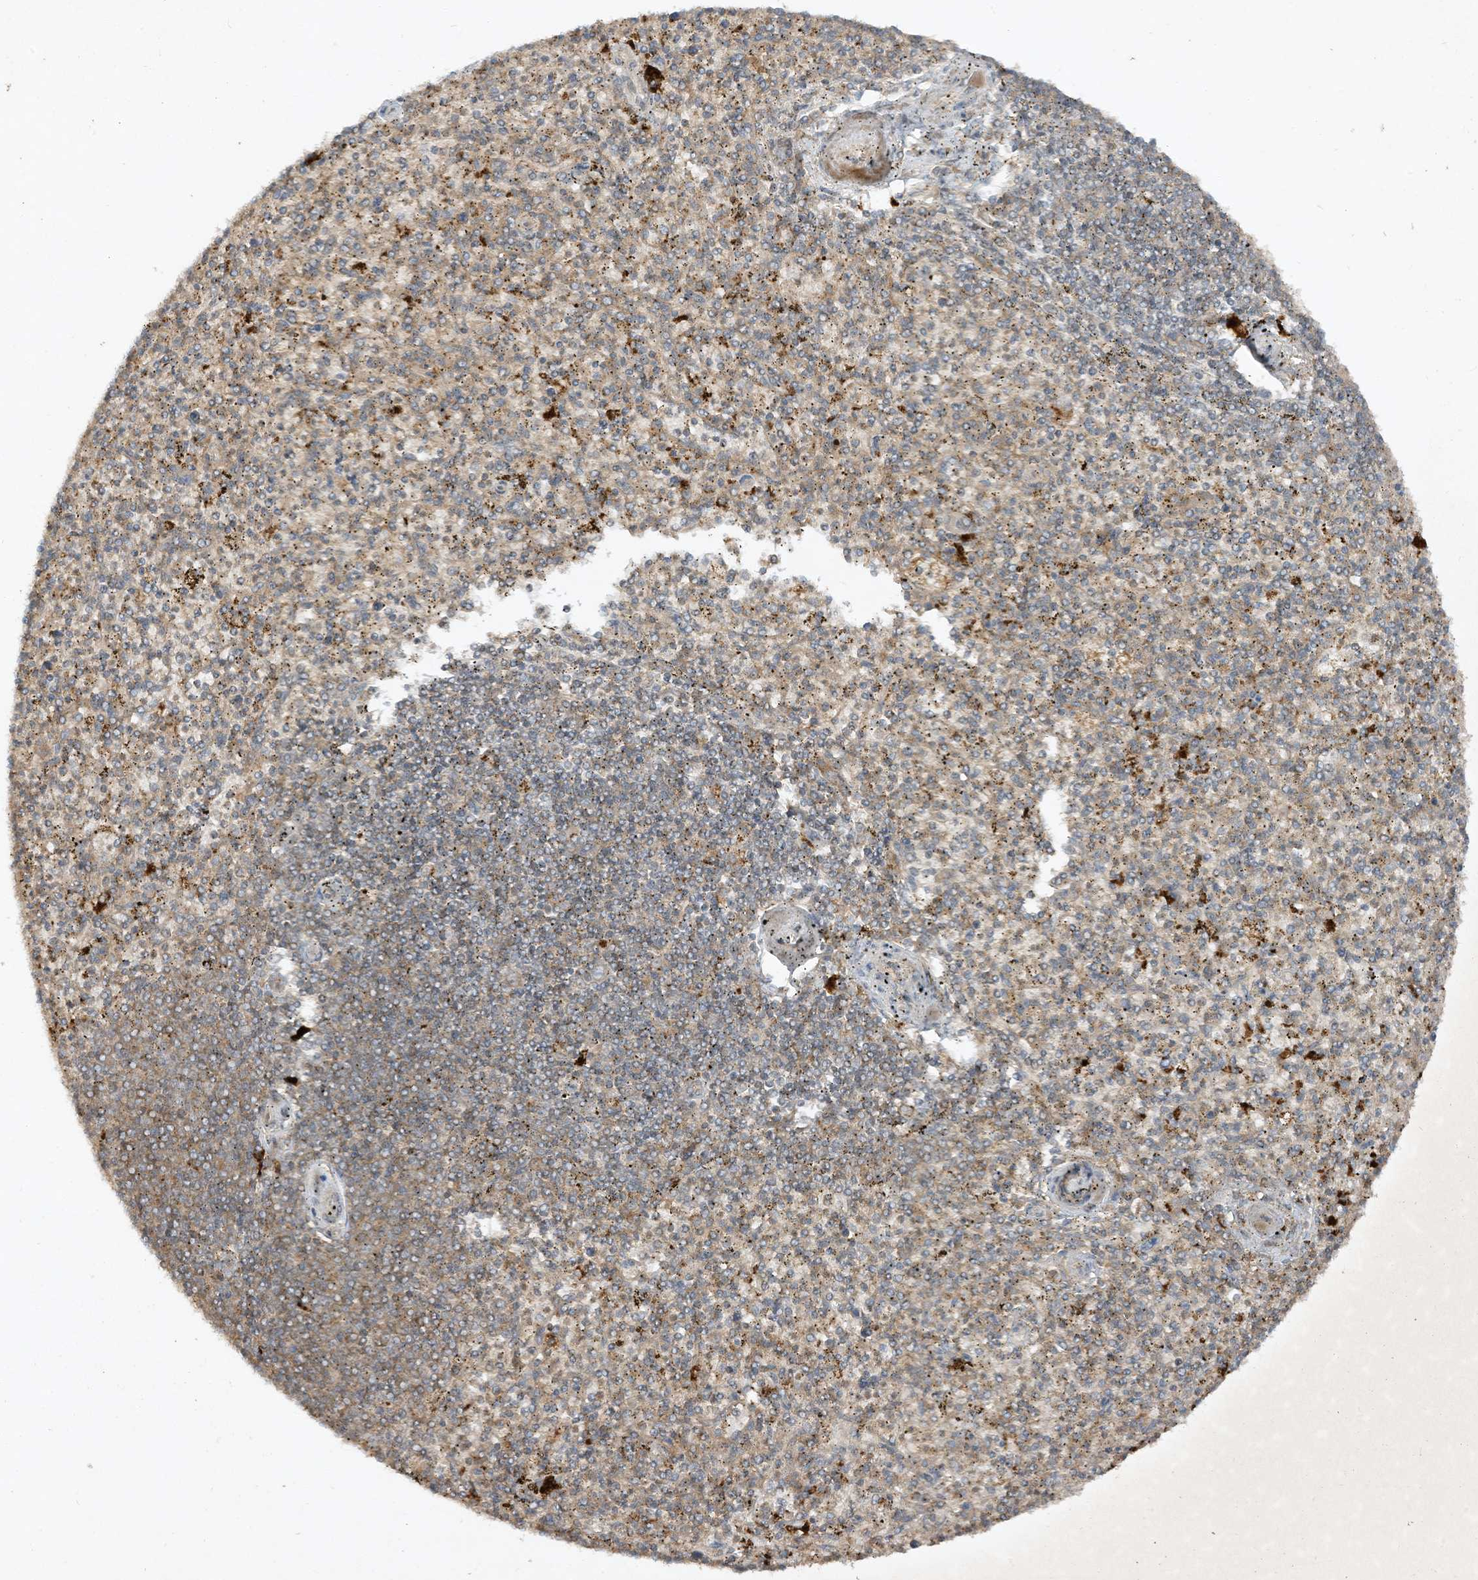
{"staining": {"intensity": "moderate", "quantity": "25%-75%", "location": "cytoplasmic/membranous"}, "tissue": "spleen", "cell_type": "Cells in red pulp", "image_type": "normal", "snomed": [{"axis": "morphology", "description": "Normal tissue, NOS"}, {"axis": "topography", "description": "Spleen"}], "caption": "The immunohistochemical stain highlights moderate cytoplasmic/membranous staining in cells in red pulp of benign spleen. (brown staining indicates protein expression, while blue staining denotes nuclei).", "gene": "LDAH", "patient": {"sex": "male", "age": 72}}